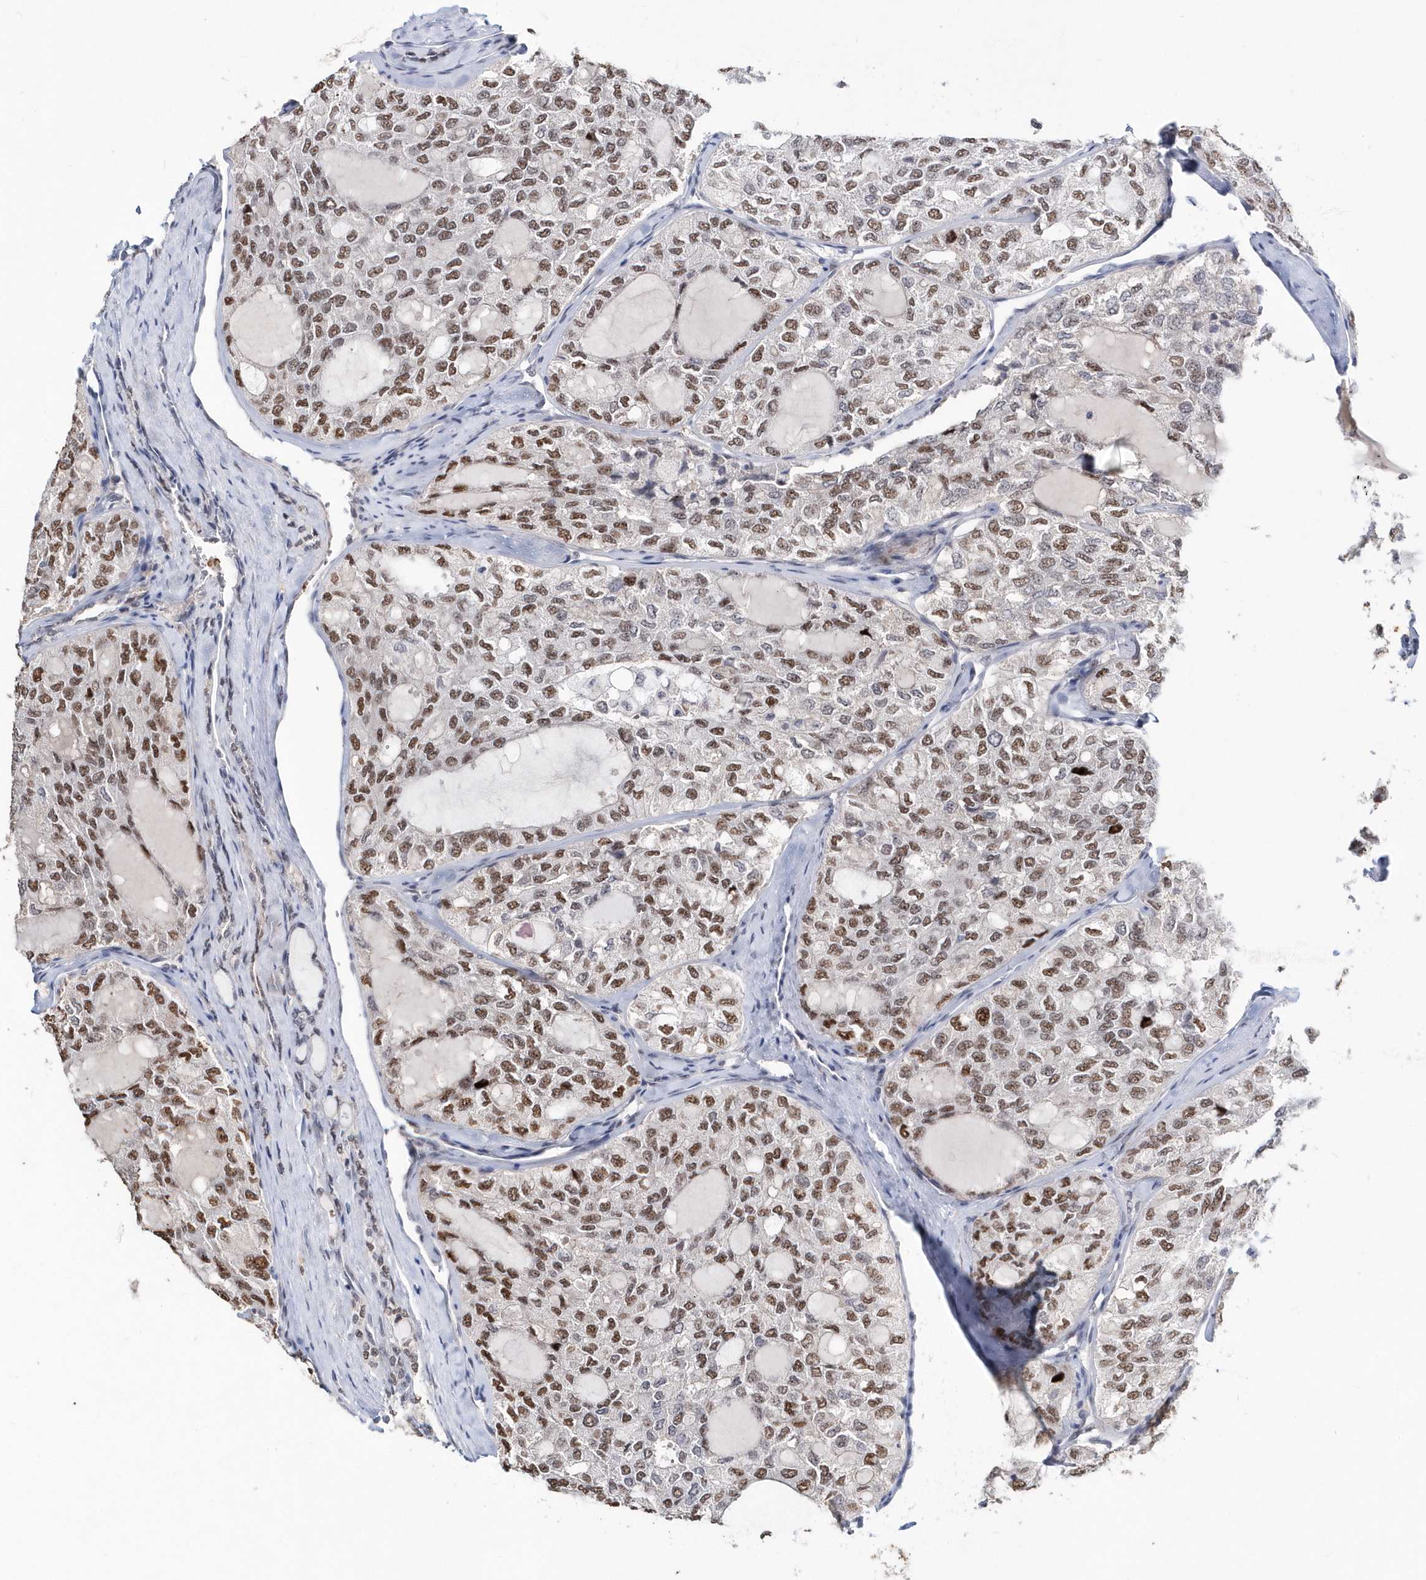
{"staining": {"intensity": "moderate", "quantity": ">75%", "location": "nuclear"}, "tissue": "thyroid cancer", "cell_type": "Tumor cells", "image_type": "cancer", "snomed": [{"axis": "morphology", "description": "Follicular adenoma carcinoma, NOS"}, {"axis": "topography", "description": "Thyroid gland"}], "caption": "Immunohistochemistry of thyroid cancer (follicular adenoma carcinoma) demonstrates medium levels of moderate nuclear expression in about >75% of tumor cells.", "gene": "ASCL4", "patient": {"sex": "male", "age": 75}}